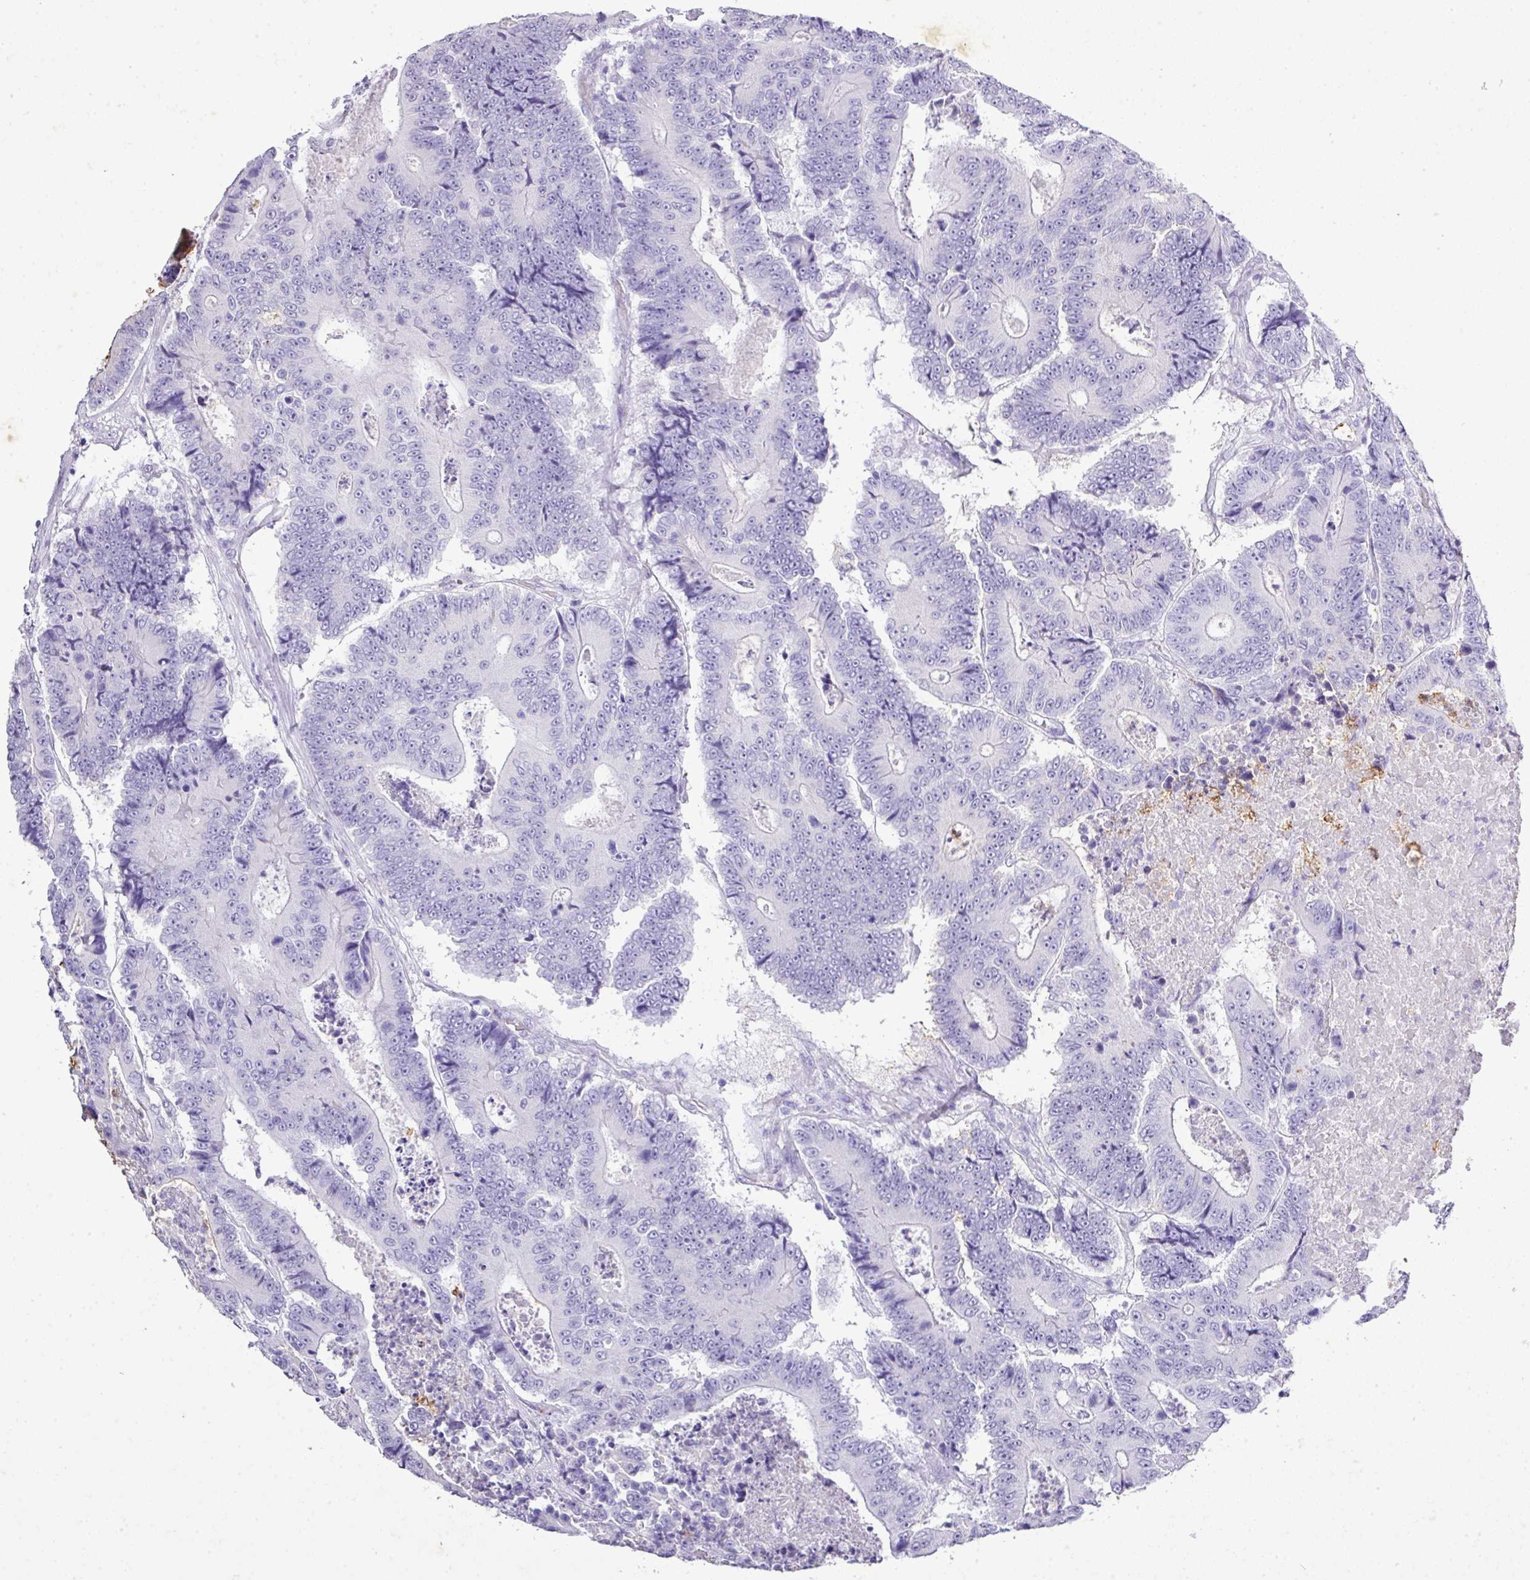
{"staining": {"intensity": "negative", "quantity": "none", "location": "none"}, "tissue": "colorectal cancer", "cell_type": "Tumor cells", "image_type": "cancer", "snomed": [{"axis": "morphology", "description": "Adenocarcinoma, NOS"}, {"axis": "topography", "description": "Colon"}], "caption": "Micrograph shows no significant protein expression in tumor cells of colorectal adenocarcinoma.", "gene": "KCNJ11", "patient": {"sex": "male", "age": 83}}